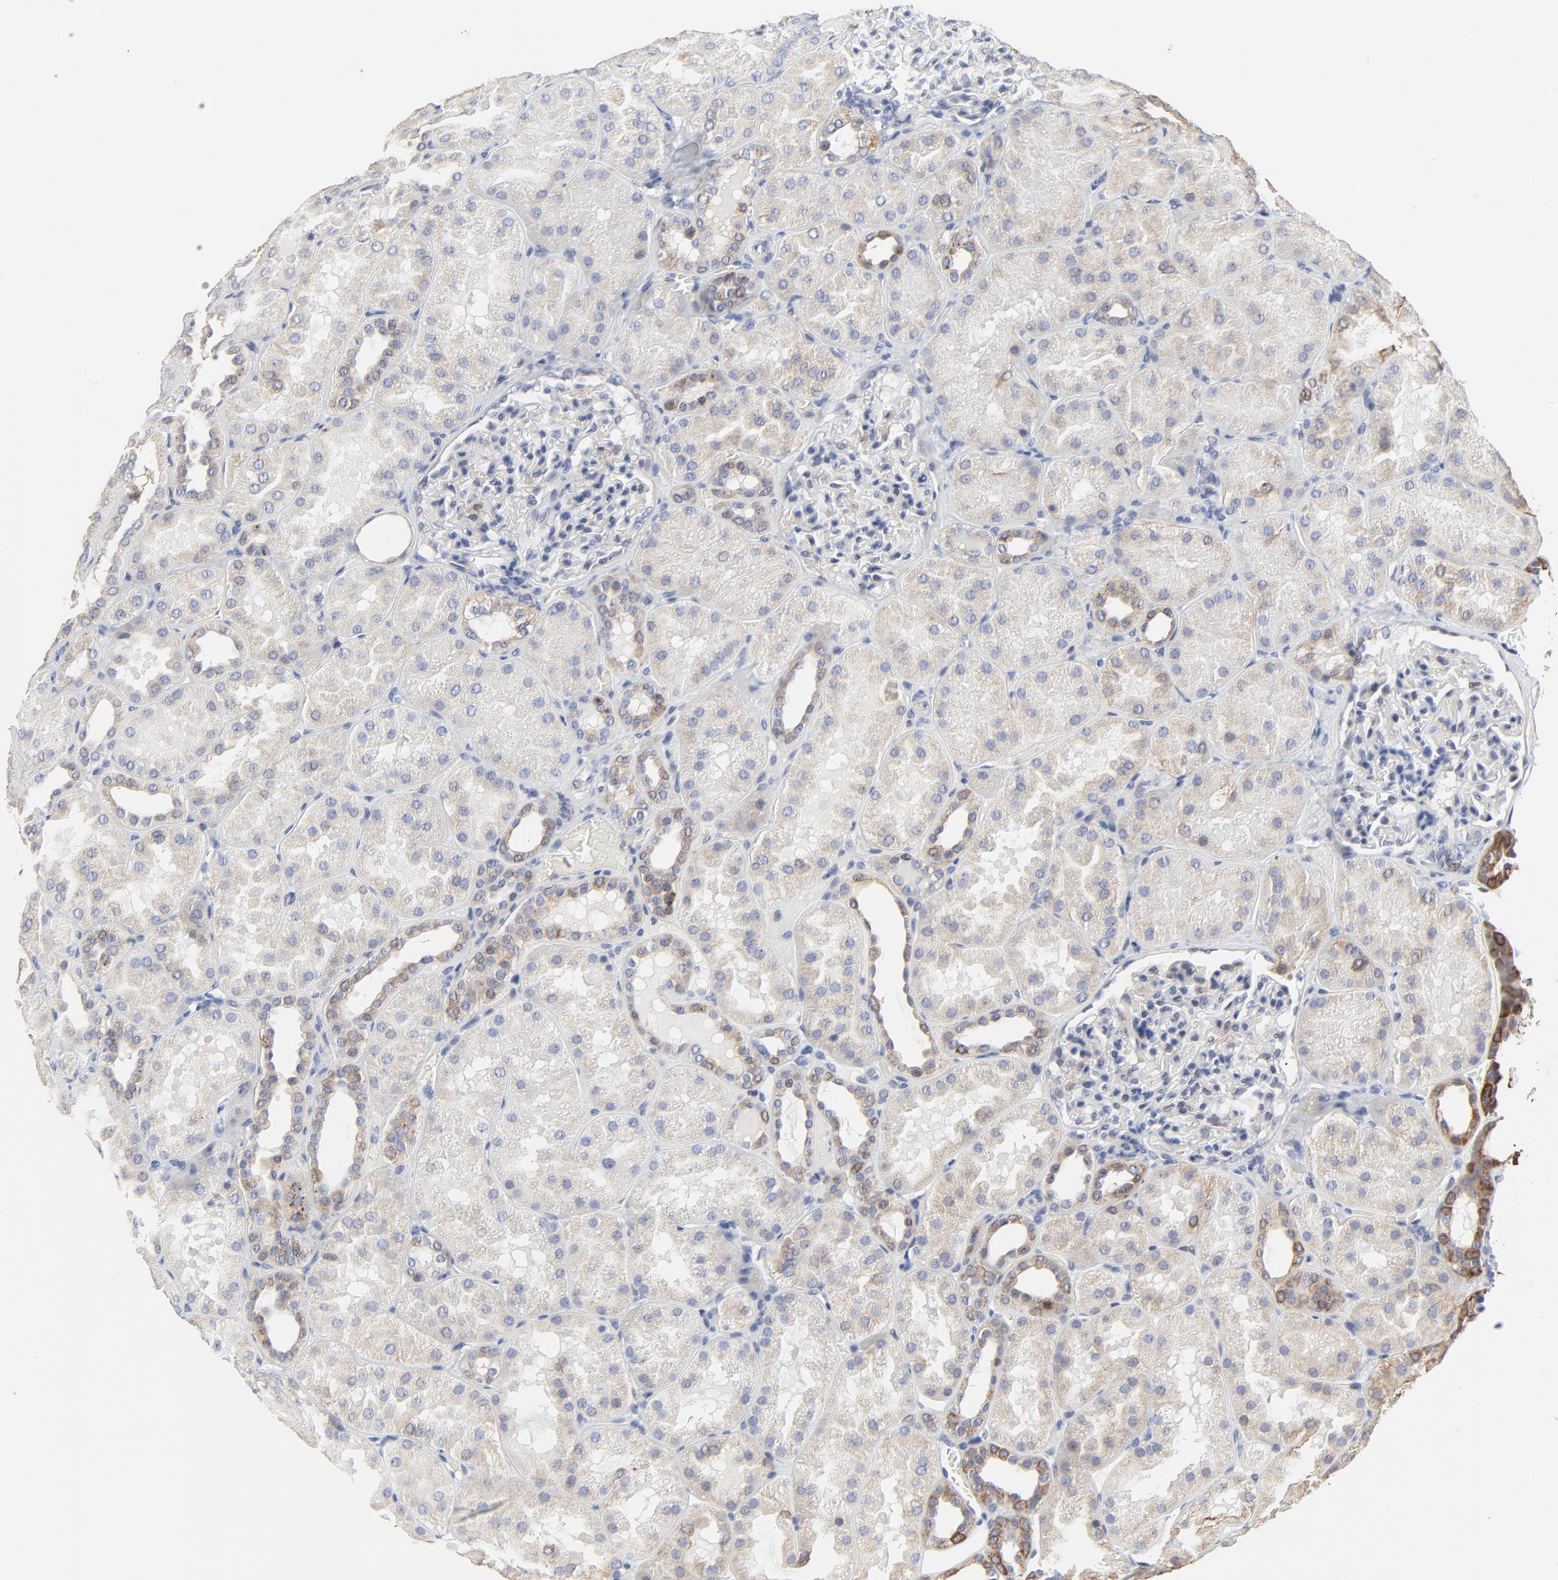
{"staining": {"intensity": "negative", "quantity": "none", "location": "none"}, "tissue": "kidney", "cell_type": "Cells in glomeruli", "image_type": "normal", "snomed": [{"axis": "morphology", "description": "Normal tissue, NOS"}, {"axis": "topography", "description": "Kidney"}], "caption": "Kidney was stained to show a protein in brown. There is no significant positivity in cells in glomeruli. (Stains: DAB IHC with hematoxylin counter stain, Microscopy: brightfield microscopy at high magnification).", "gene": "LNX1", "patient": {"sex": "male", "age": 28}}